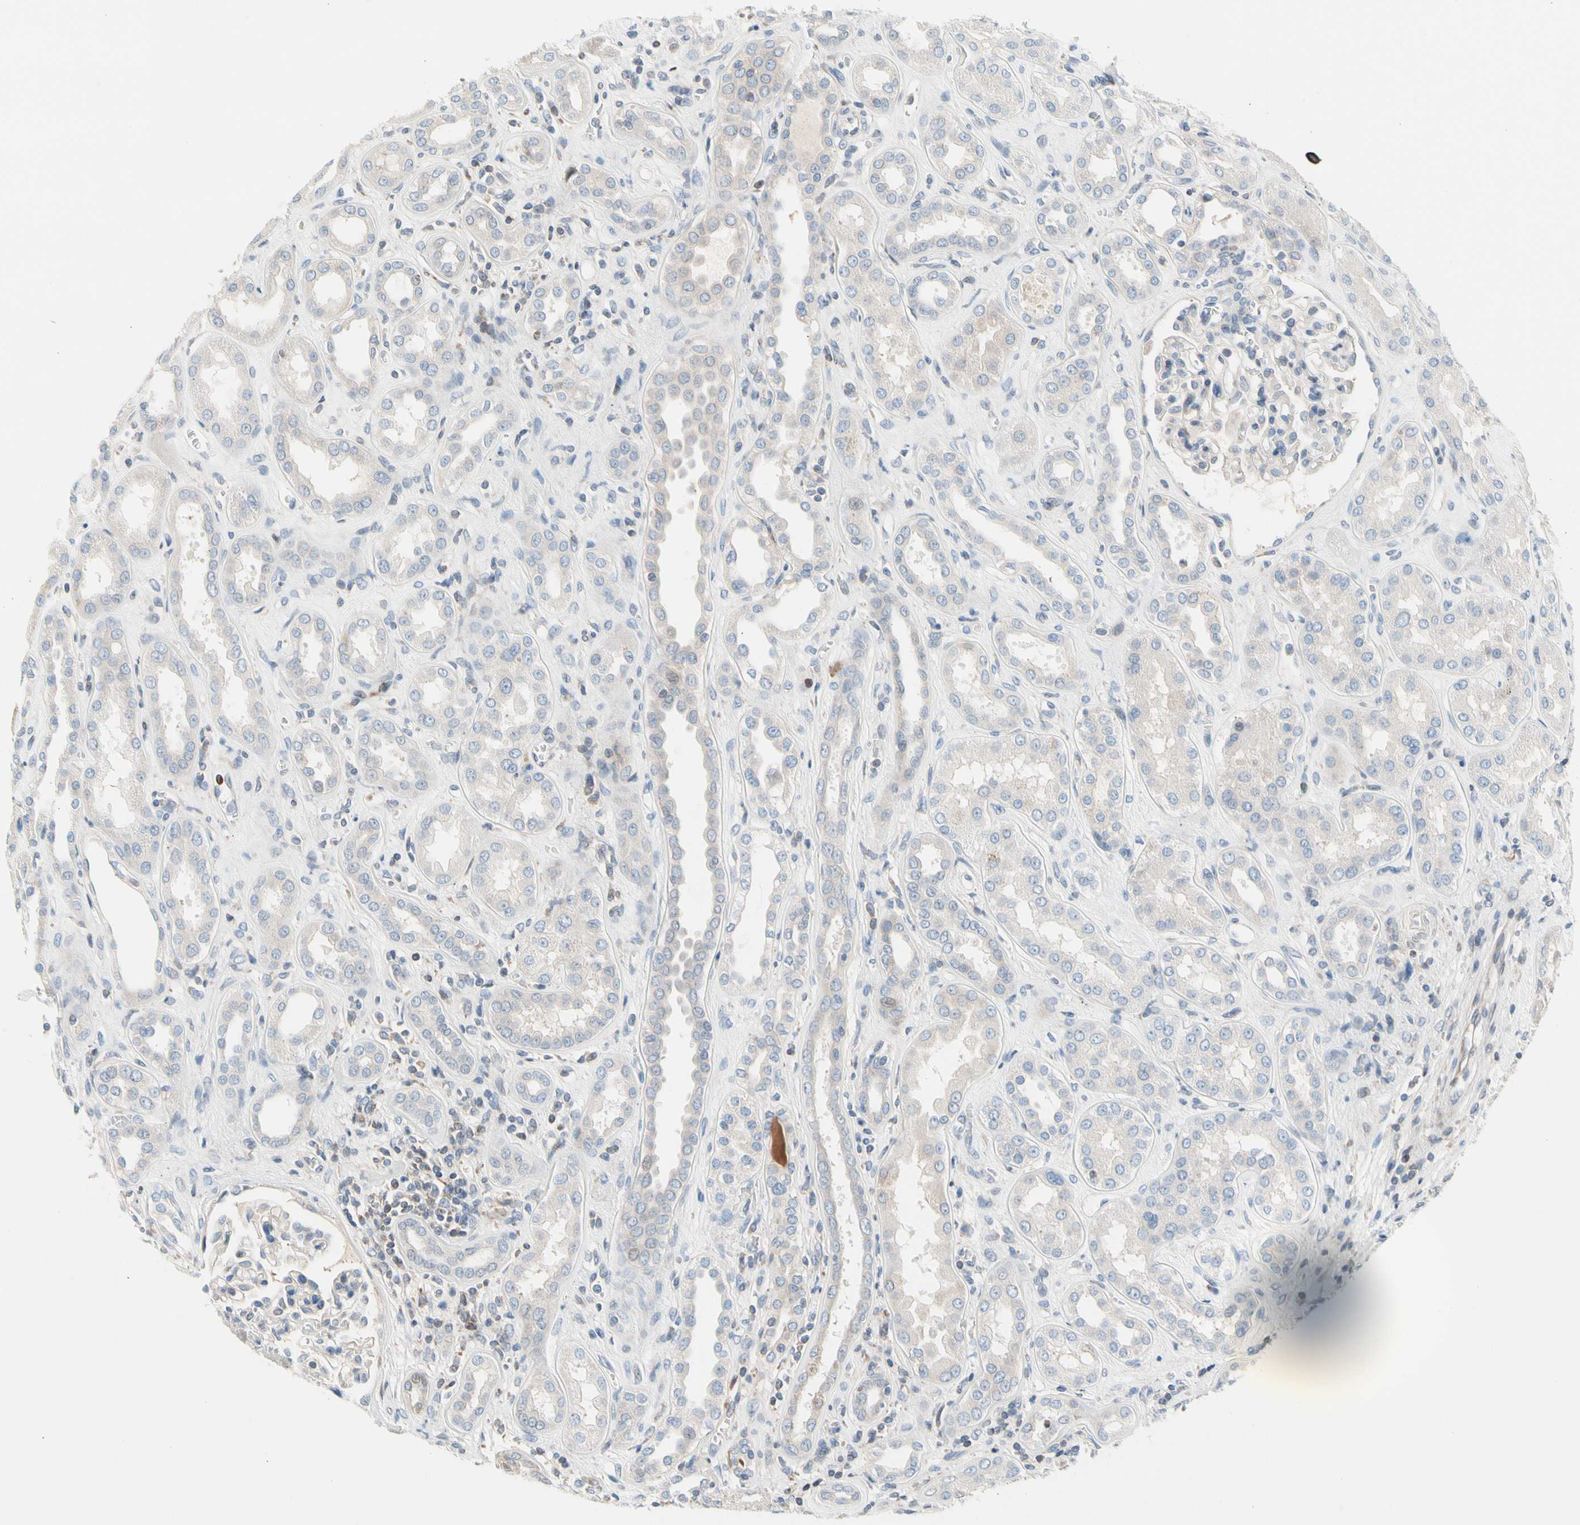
{"staining": {"intensity": "negative", "quantity": "none", "location": "none"}, "tissue": "kidney", "cell_type": "Cells in glomeruli", "image_type": "normal", "snomed": [{"axis": "morphology", "description": "Normal tissue, NOS"}, {"axis": "topography", "description": "Kidney"}], "caption": "The histopathology image shows no significant expression in cells in glomeruli of kidney.", "gene": "MAP3K3", "patient": {"sex": "male", "age": 59}}